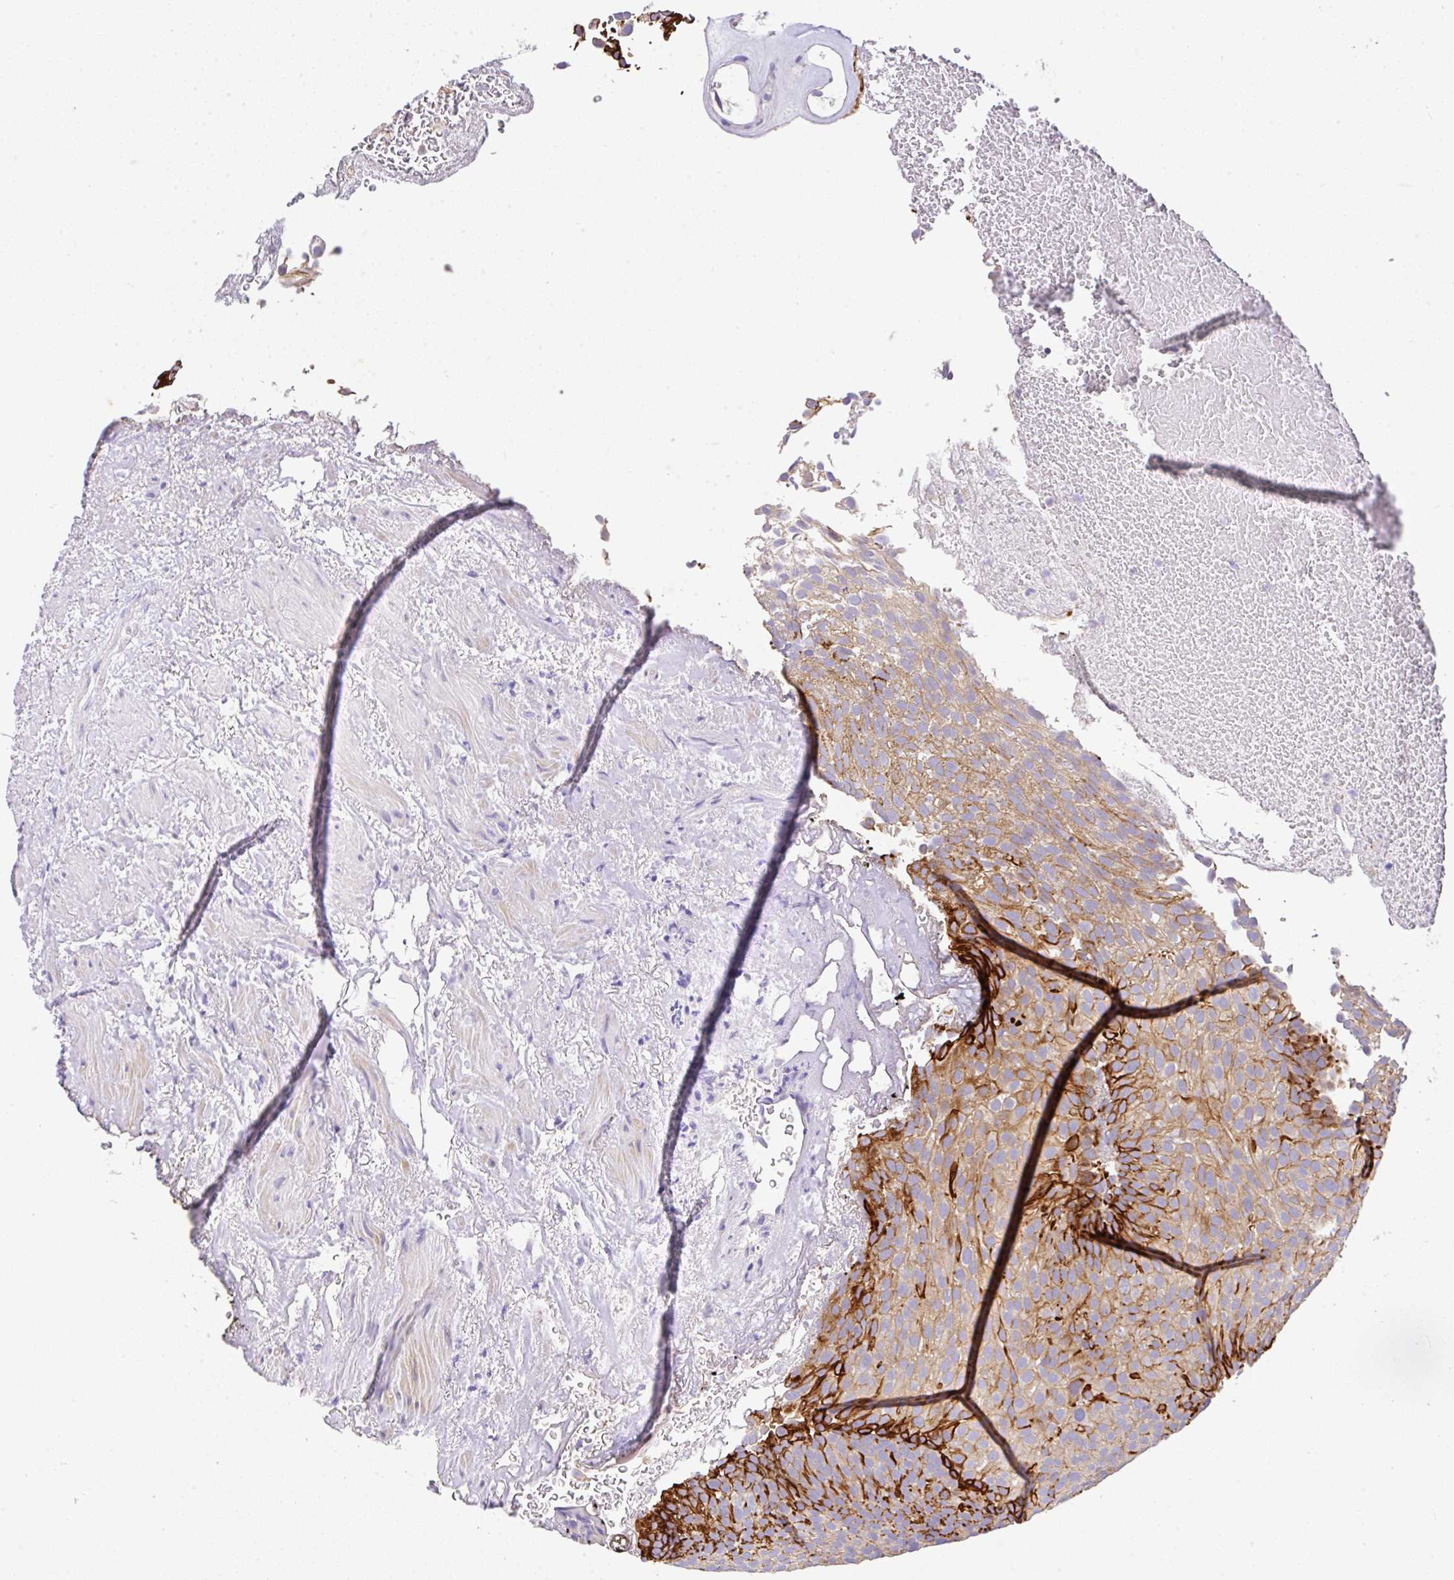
{"staining": {"intensity": "moderate", "quantity": ">75%", "location": "cytoplasmic/membranous"}, "tissue": "urothelial cancer", "cell_type": "Tumor cells", "image_type": "cancer", "snomed": [{"axis": "morphology", "description": "Urothelial carcinoma, Low grade"}, {"axis": "topography", "description": "Urinary bladder"}], "caption": "Immunohistochemical staining of urothelial cancer shows moderate cytoplasmic/membranous protein positivity in about >75% of tumor cells. (DAB (3,3'-diaminobenzidine) IHC, brown staining for protein, blue staining for nuclei).", "gene": "EPN3", "patient": {"sex": "male", "age": 78}}